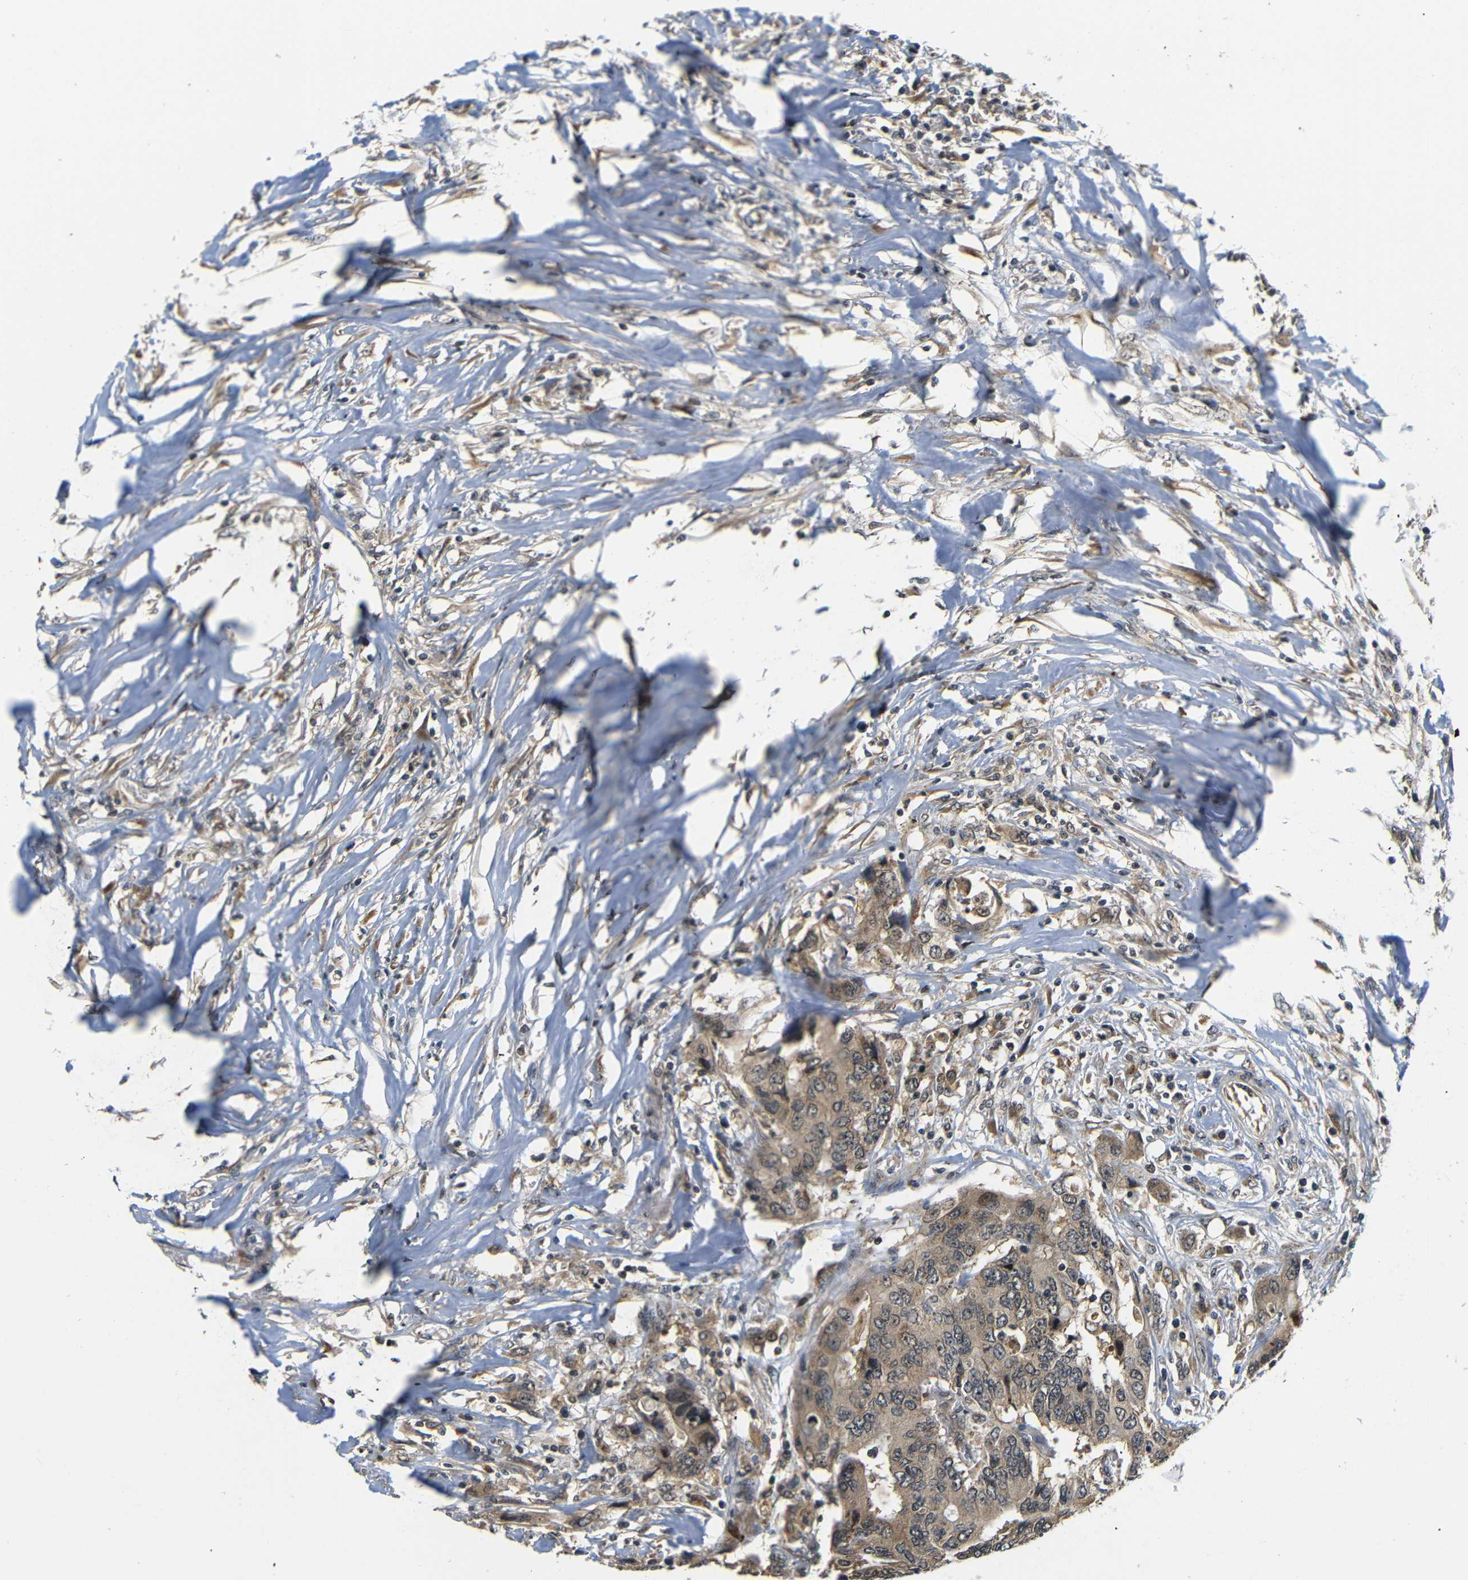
{"staining": {"intensity": "weak", "quantity": ">75%", "location": "cytoplasmic/membranous,nuclear"}, "tissue": "colorectal cancer", "cell_type": "Tumor cells", "image_type": "cancer", "snomed": [{"axis": "morphology", "description": "Adenocarcinoma, NOS"}, {"axis": "topography", "description": "Rectum"}], "caption": "Brown immunohistochemical staining in colorectal cancer (adenocarcinoma) demonstrates weak cytoplasmic/membranous and nuclear staining in approximately >75% of tumor cells.", "gene": "GJA5", "patient": {"sex": "male", "age": 55}}